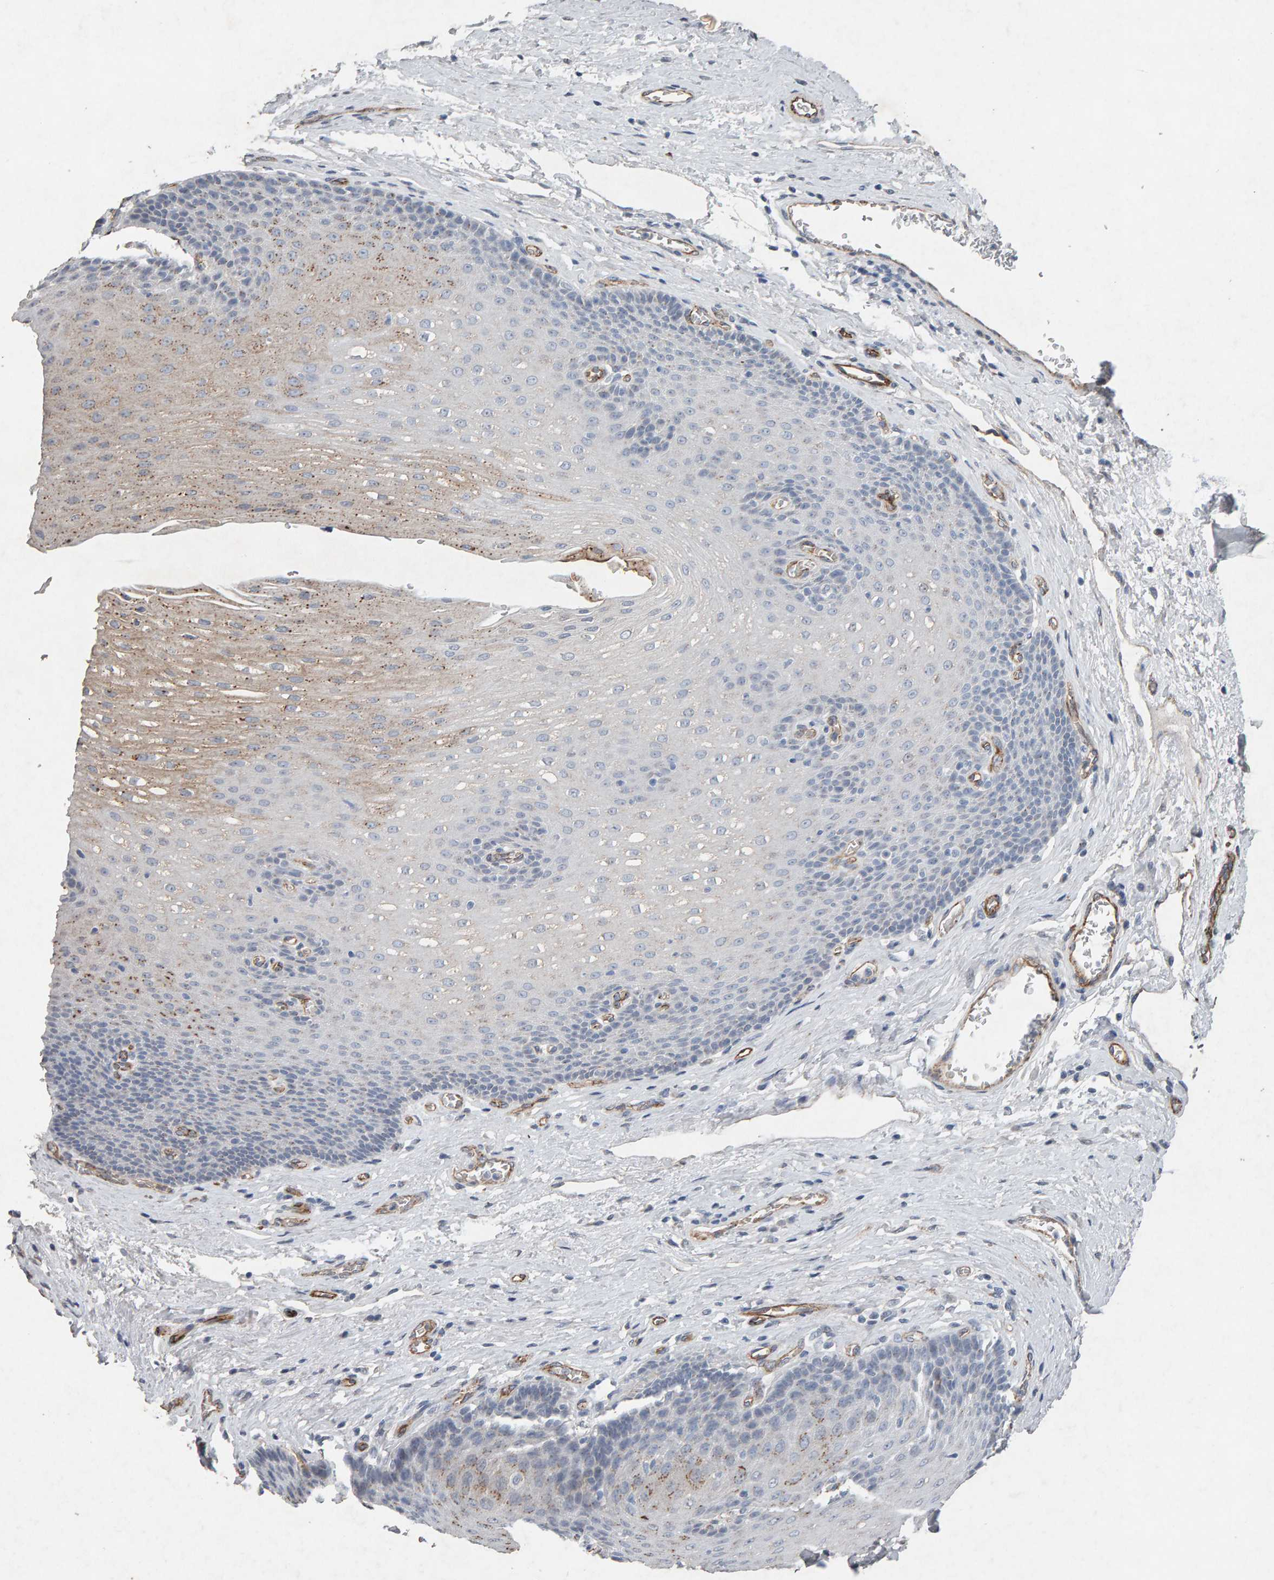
{"staining": {"intensity": "weak", "quantity": "<25%", "location": "cytoplasmic/membranous"}, "tissue": "esophagus", "cell_type": "Squamous epithelial cells", "image_type": "normal", "snomed": [{"axis": "morphology", "description": "Normal tissue, NOS"}, {"axis": "topography", "description": "Esophagus"}], "caption": "This is an IHC photomicrograph of unremarkable esophagus. There is no staining in squamous epithelial cells.", "gene": "PTPRM", "patient": {"sex": "male", "age": 48}}